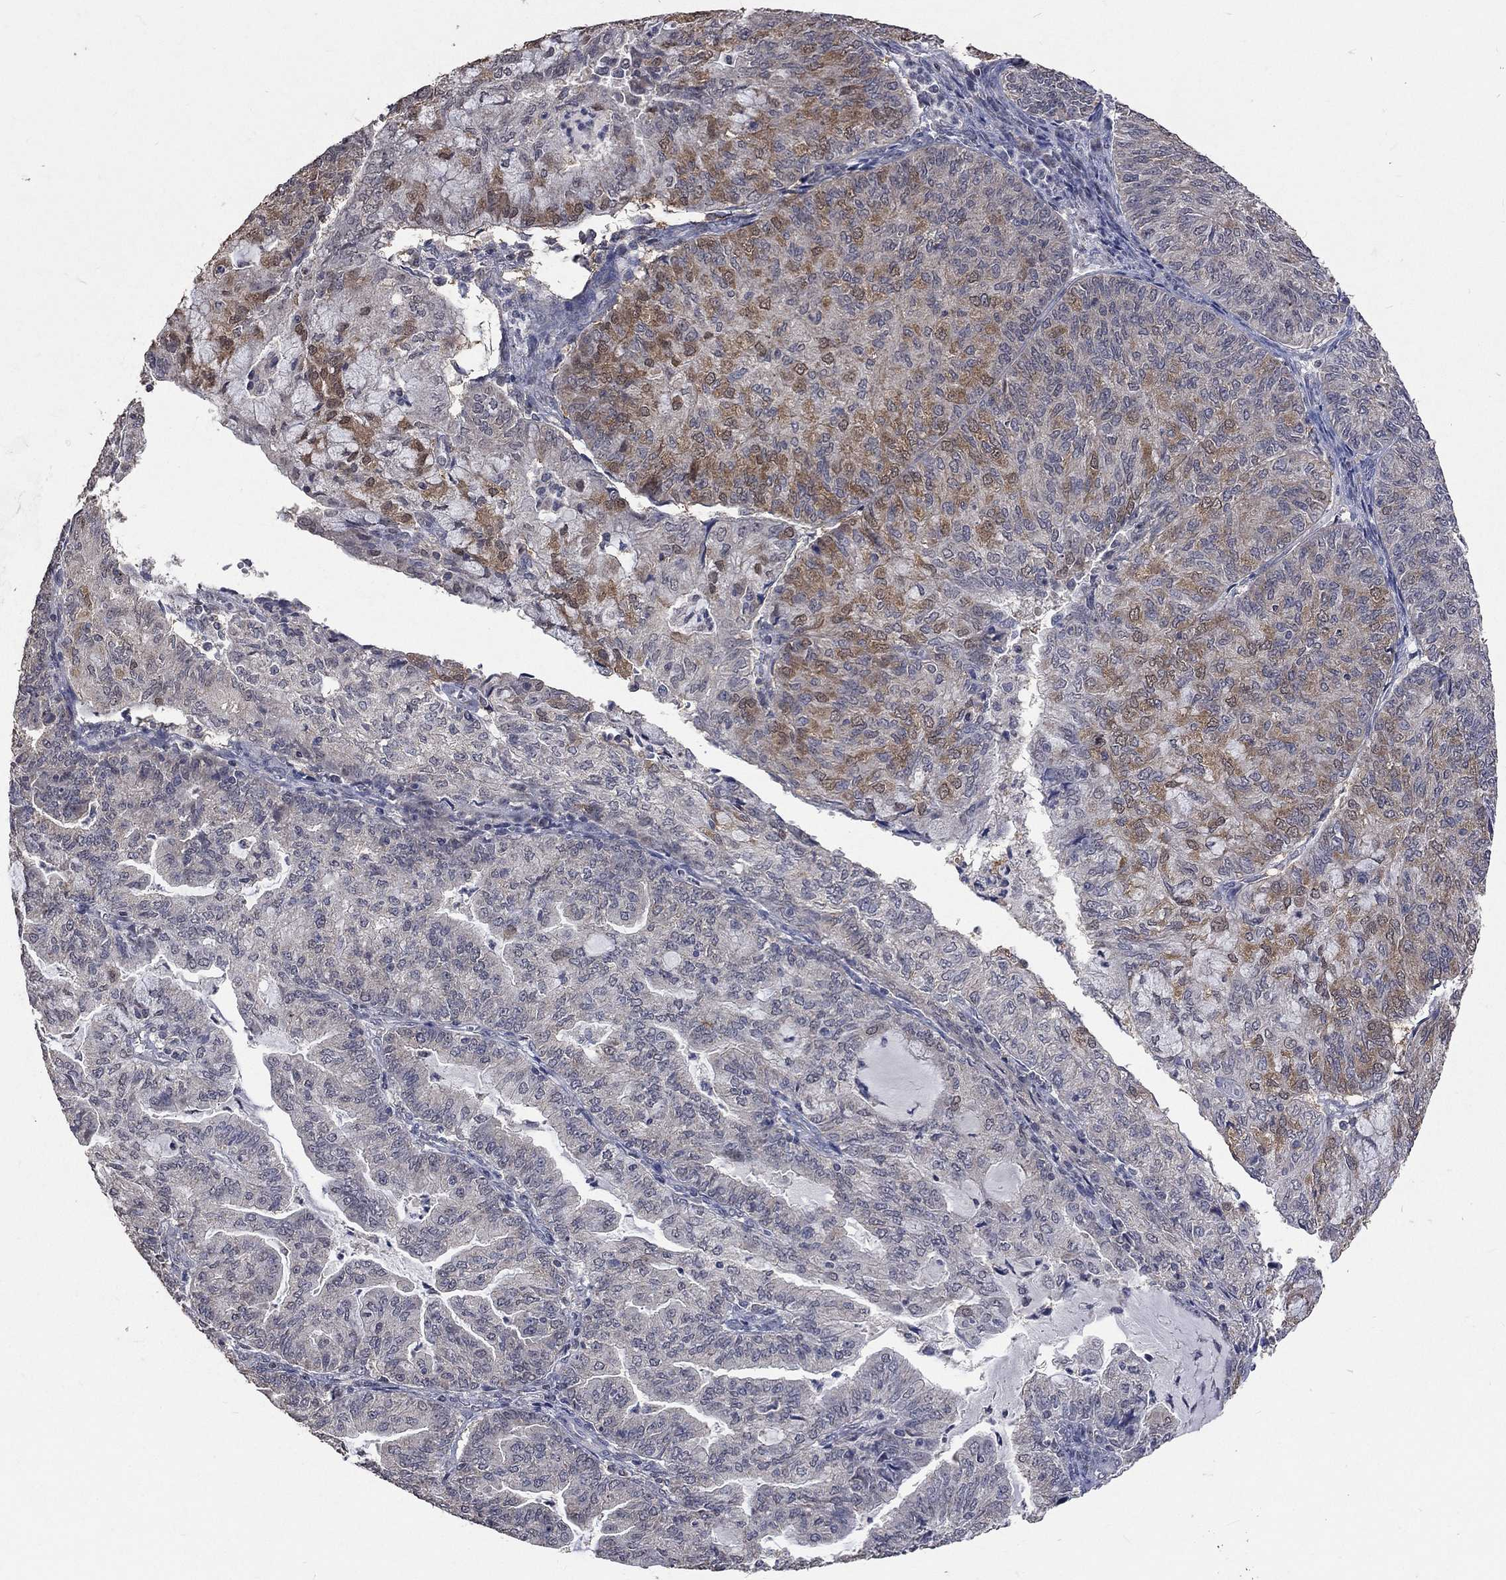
{"staining": {"intensity": "moderate", "quantity": "<25%", "location": "cytoplasmic/membranous"}, "tissue": "endometrial cancer", "cell_type": "Tumor cells", "image_type": "cancer", "snomed": [{"axis": "morphology", "description": "Adenocarcinoma, NOS"}, {"axis": "topography", "description": "Endometrium"}], "caption": "Endometrial adenocarcinoma was stained to show a protein in brown. There is low levels of moderate cytoplasmic/membranous expression in about <25% of tumor cells. Nuclei are stained in blue.", "gene": "SPATA33", "patient": {"sex": "female", "age": 82}}